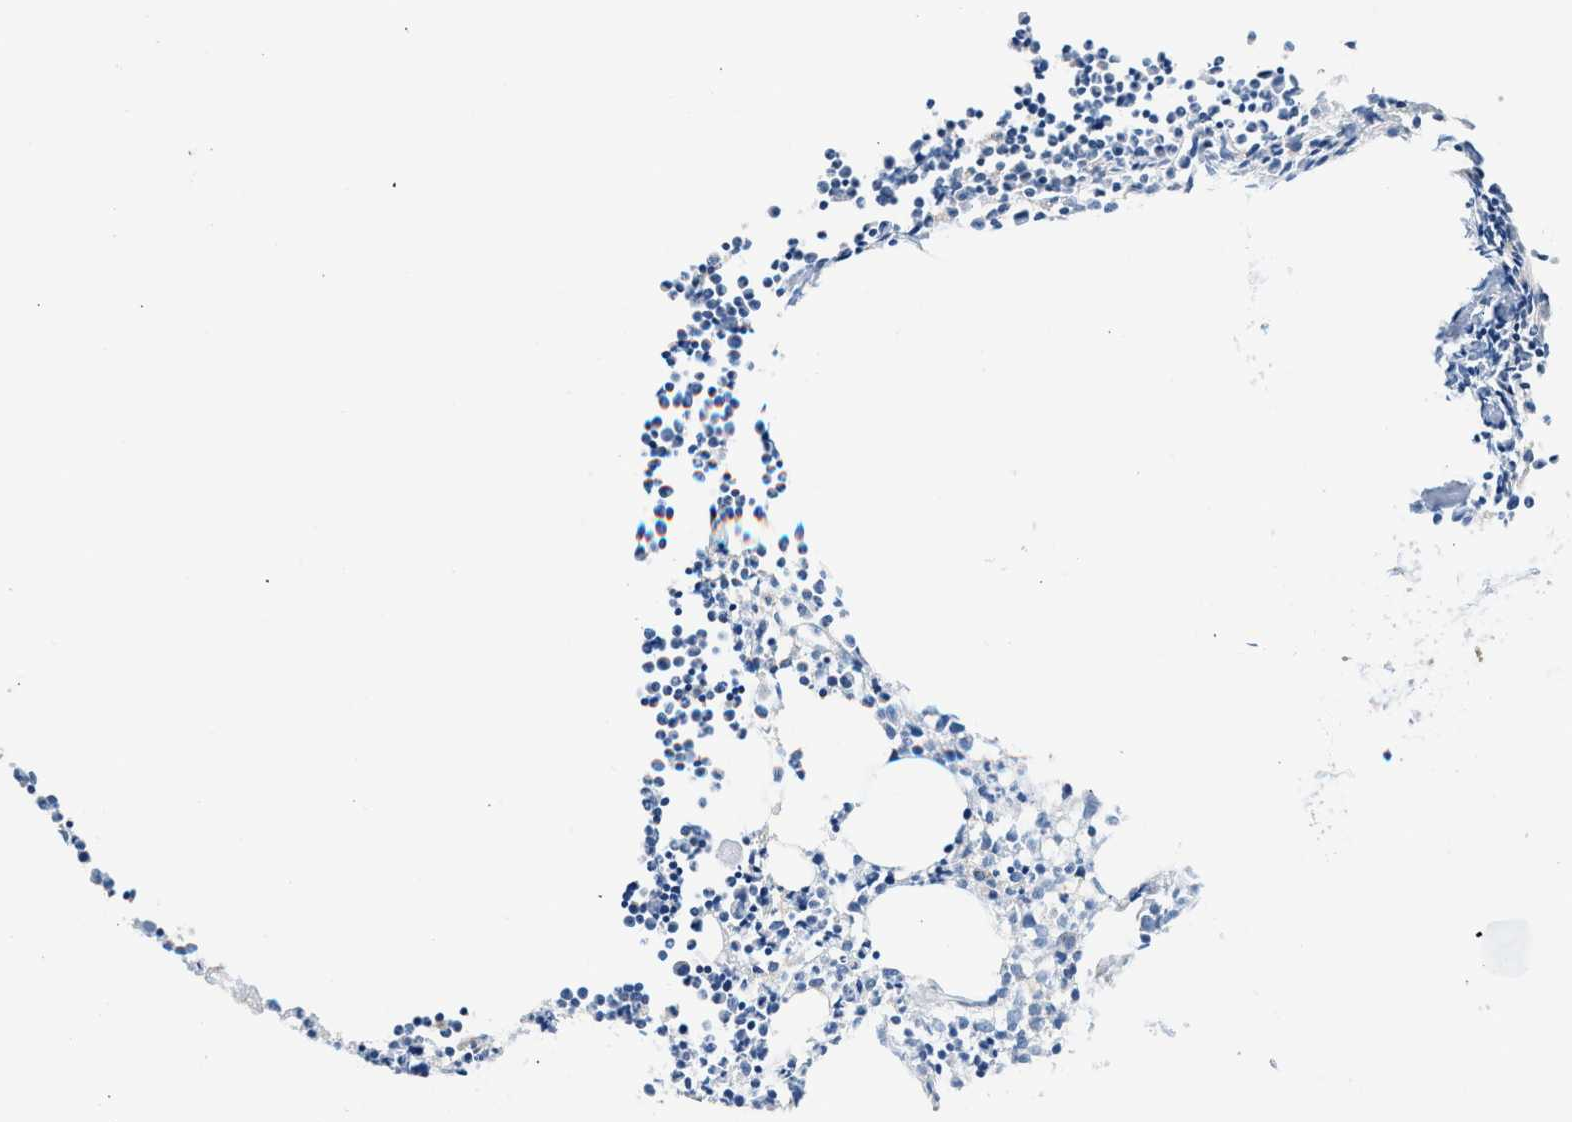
{"staining": {"intensity": "negative", "quantity": "none", "location": "none"}, "tissue": "bone marrow", "cell_type": "Hematopoietic cells", "image_type": "normal", "snomed": [{"axis": "morphology", "description": "Normal tissue, NOS"}, {"axis": "morphology", "description": "Inflammation, NOS"}, {"axis": "topography", "description": "Bone marrow"}], "caption": "Histopathology image shows no protein positivity in hematopoietic cells of unremarkable bone marrow. Nuclei are stained in blue.", "gene": "GOT2", "patient": {"sex": "female", "age": 53}}